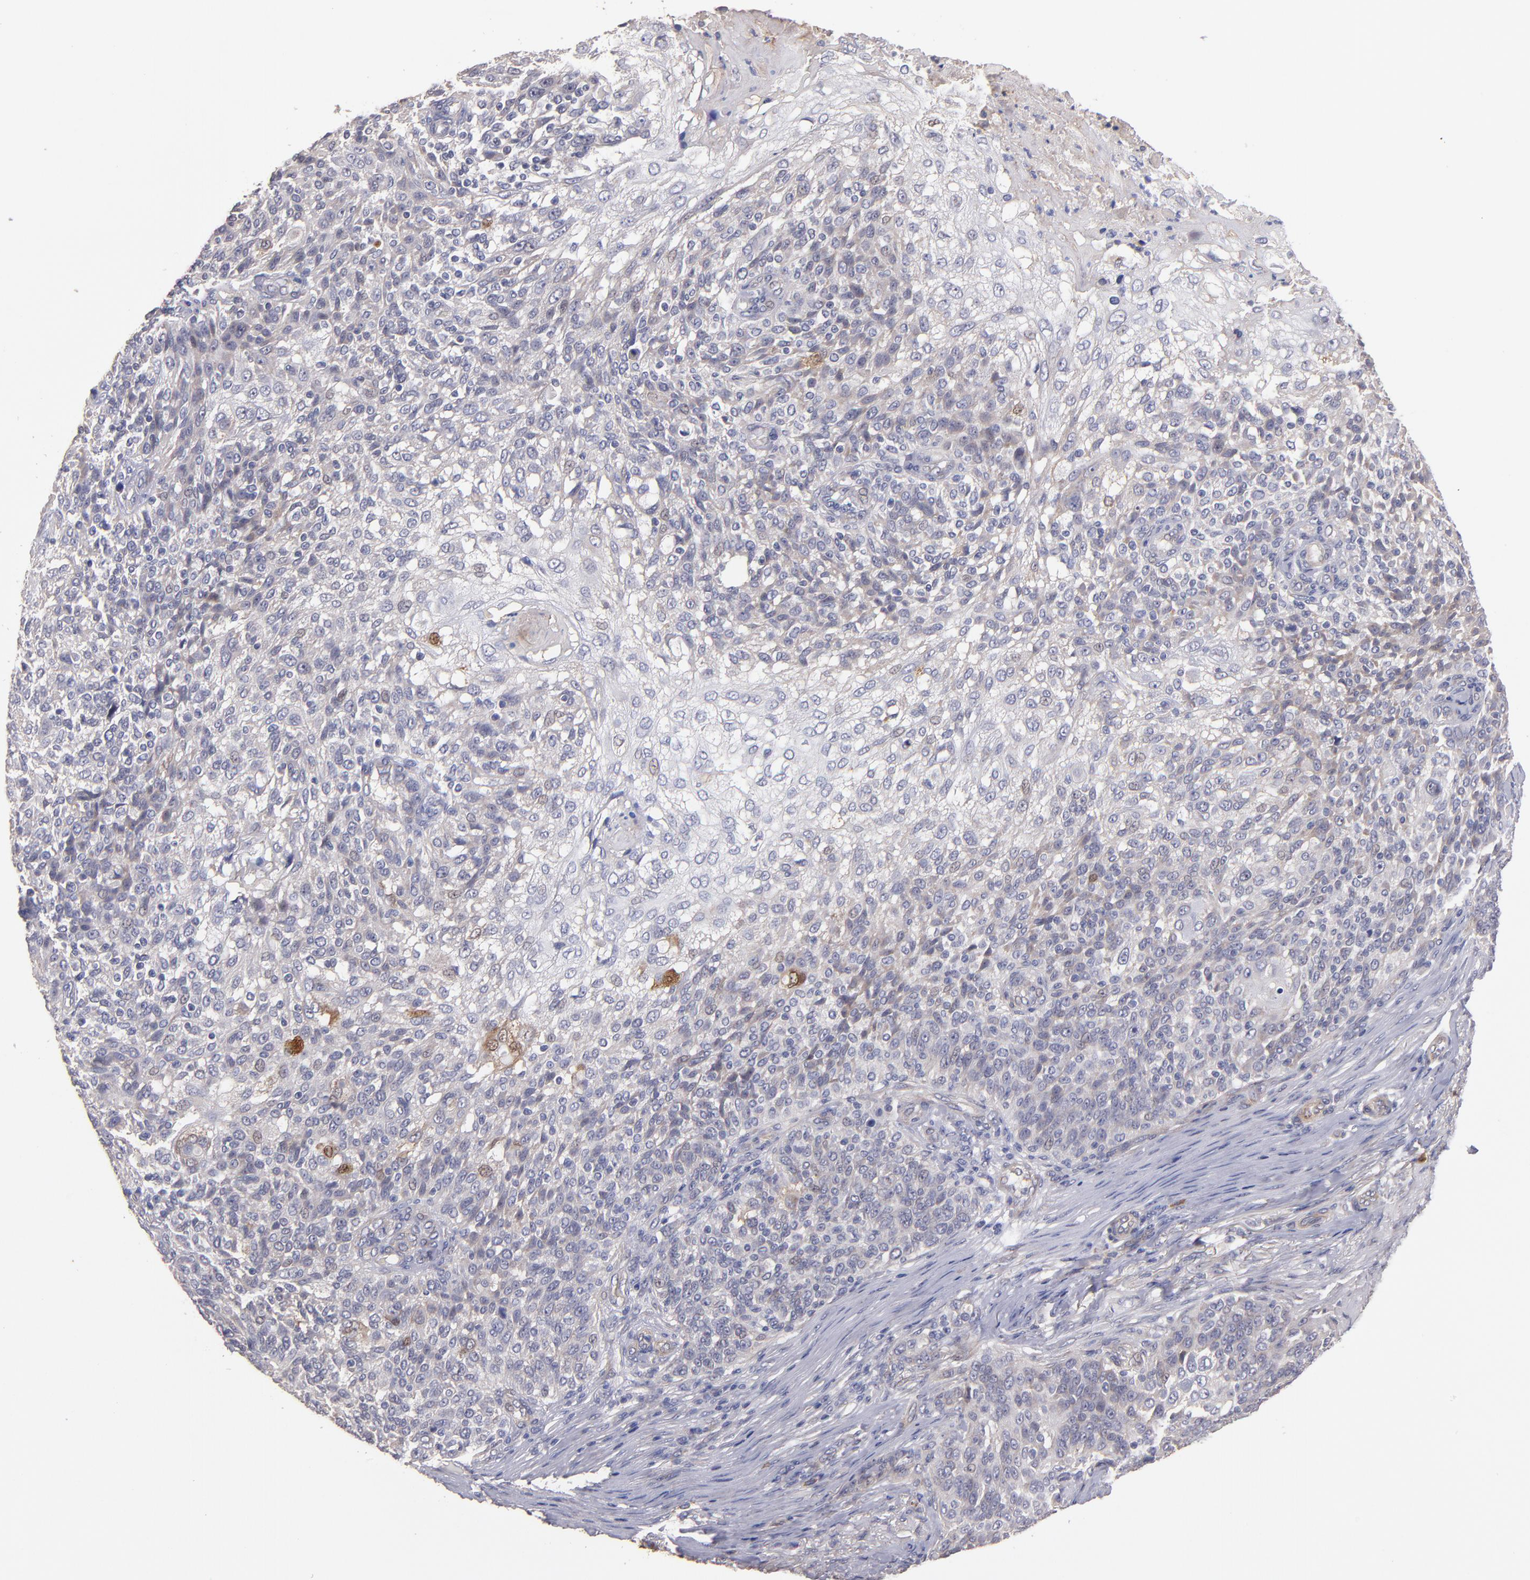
{"staining": {"intensity": "weak", "quantity": "25%-75%", "location": "cytoplasmic/membranous"}, "tissue": "skin cancer", "cell_type": "Tumor cells", "image_type": "cancer", "snomed": [{"axis": "morphology", "description": "Normal tissue, NOS"}, {"axis": "morphology", "description": "Squamous cell carcinoma, NOS"}, {"axis": "topography", "description": "Skin"}], "caption": "Weak cytoplasmic/membranous expression for a protein is present in about 25%-75% of tumor cells of skin squamous cell carcinoma using immunohistochemistry (IHC).", "gene": "MAGEE1", "patient": {"sex": "female", "age": 83}}